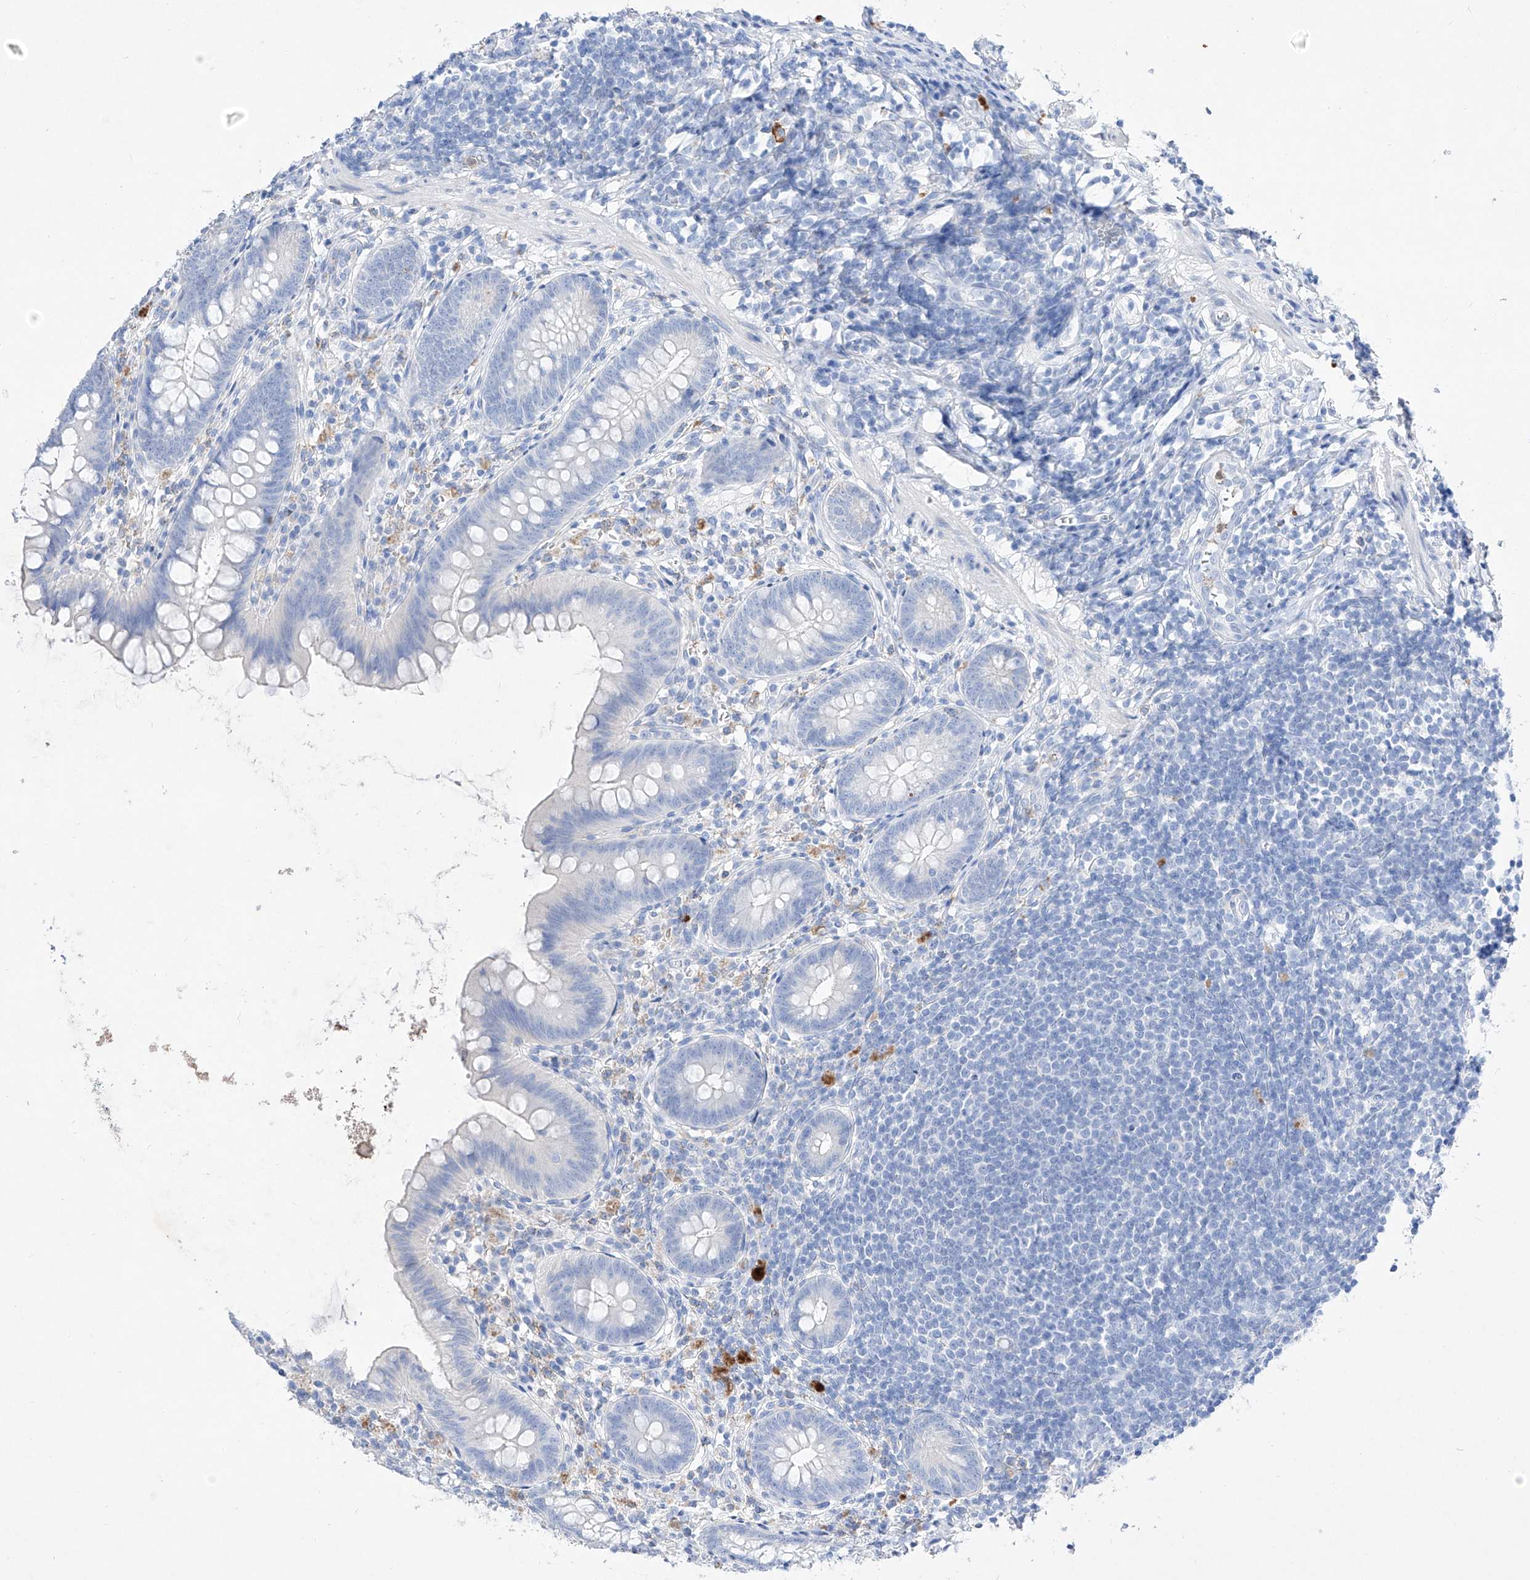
{"staining": {"intensity": "negative", "quantity": "none", "location": "none"}, "tissue": "appendix", "cell_type": "Glandular cells", "image_type": "normal", "snomed": [{"axis": "morphology", "description": "Normal tissue, NOS"}, {"axis": "topography", "description": "Appendix"}], "caption": "This is an IHC micrograph of benign human appendix. There is no positivity in glandular cells.", "gene": "TM7SF2", "patient": {"sex": "female", "age": 62}}